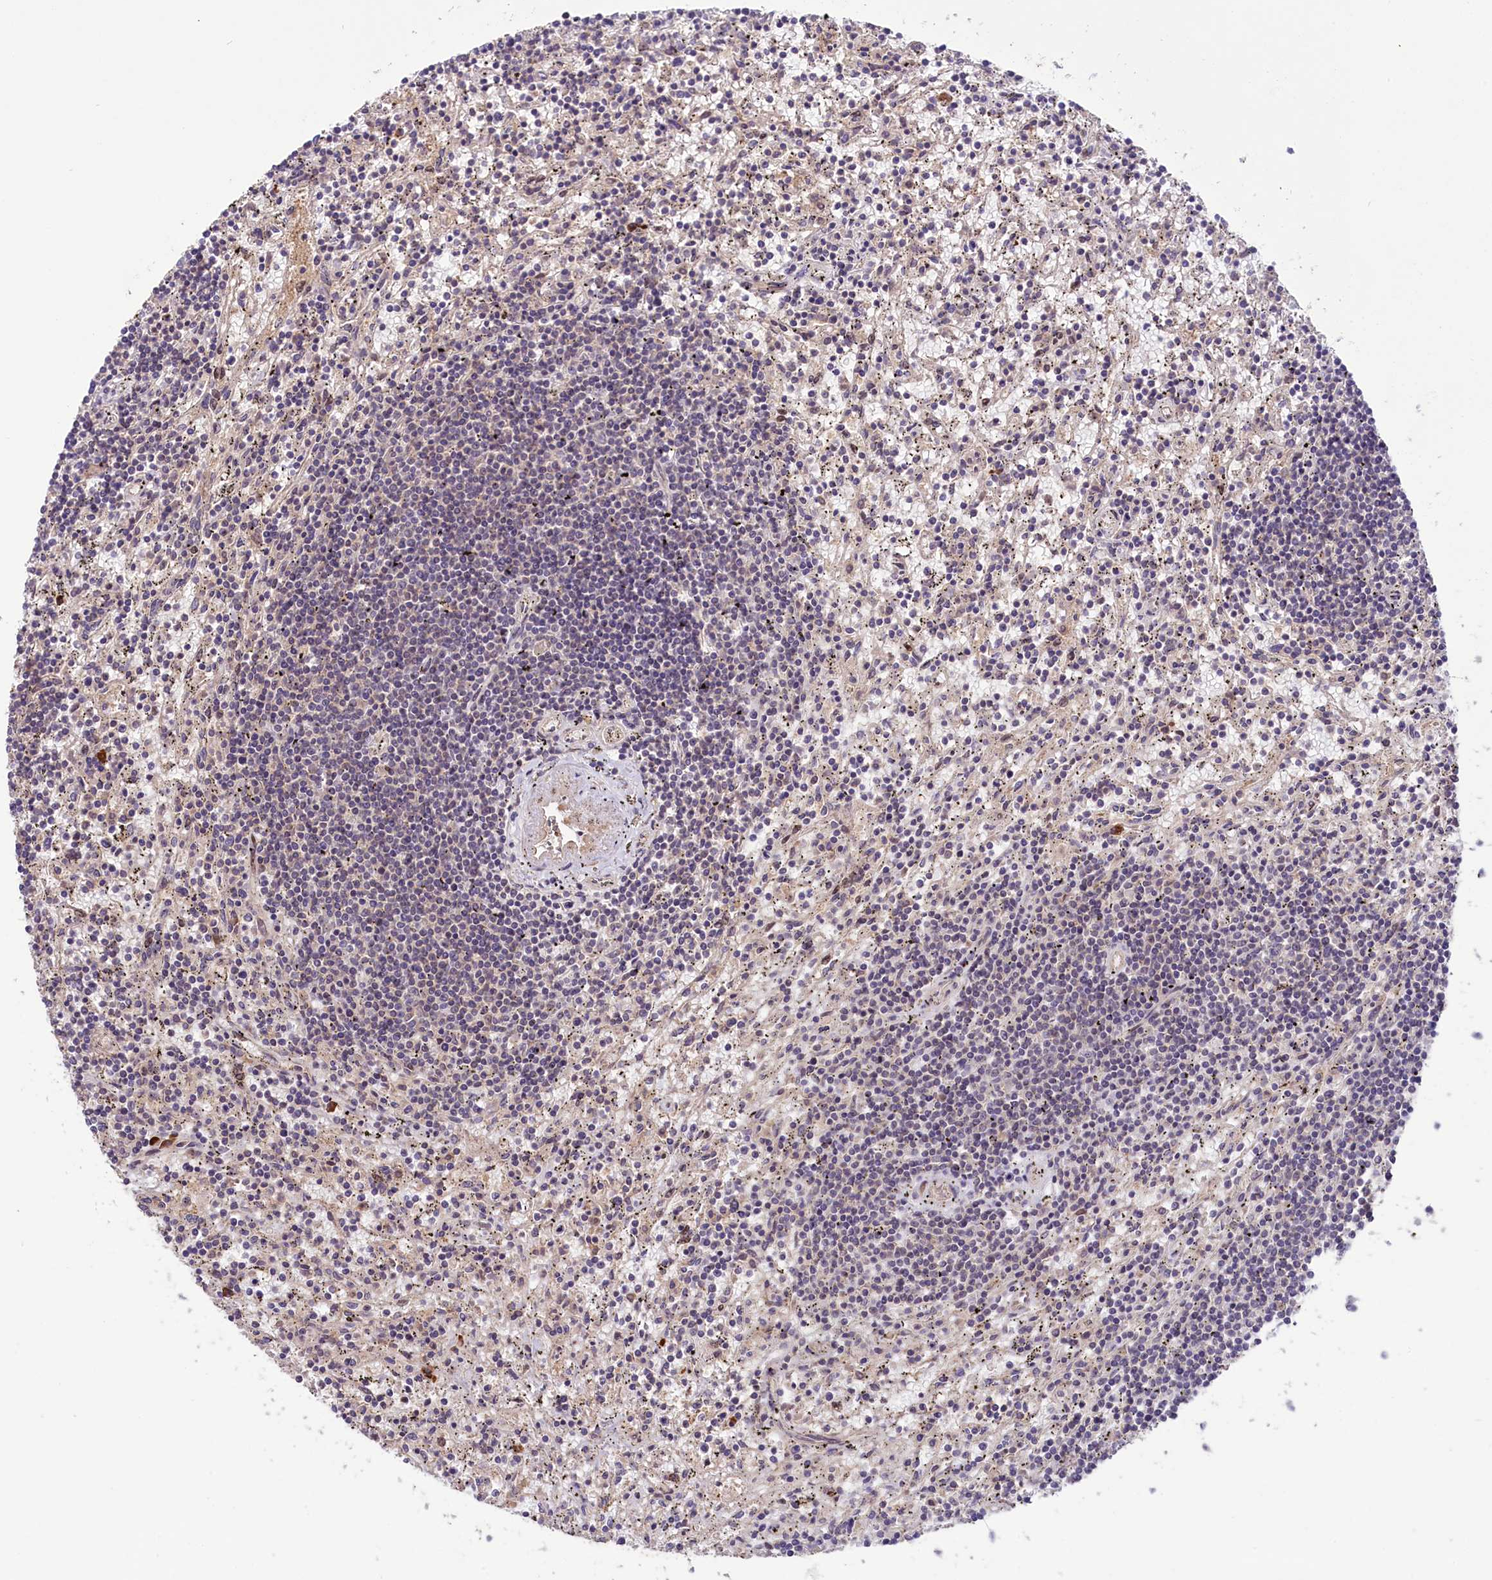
{"staining": {"intensity": "negative", "quantity": "none", "location": "none"}, "tissue": "lymphoma", "cell_type": "Tumor cells", "image_type": "cancer", "snomed": [{"axis": "morphology", "description": "Malignant lymphoma, non-Hodgkin's type, Low grade"}, {"axis": "topography", "description": "Spleen"}], "caption": "Human lymphoma stained for a protein using IHC reveals no expression in tumor cells.", "gene": "RIC8A", "patient": {"sex": "male", "age": 76}}